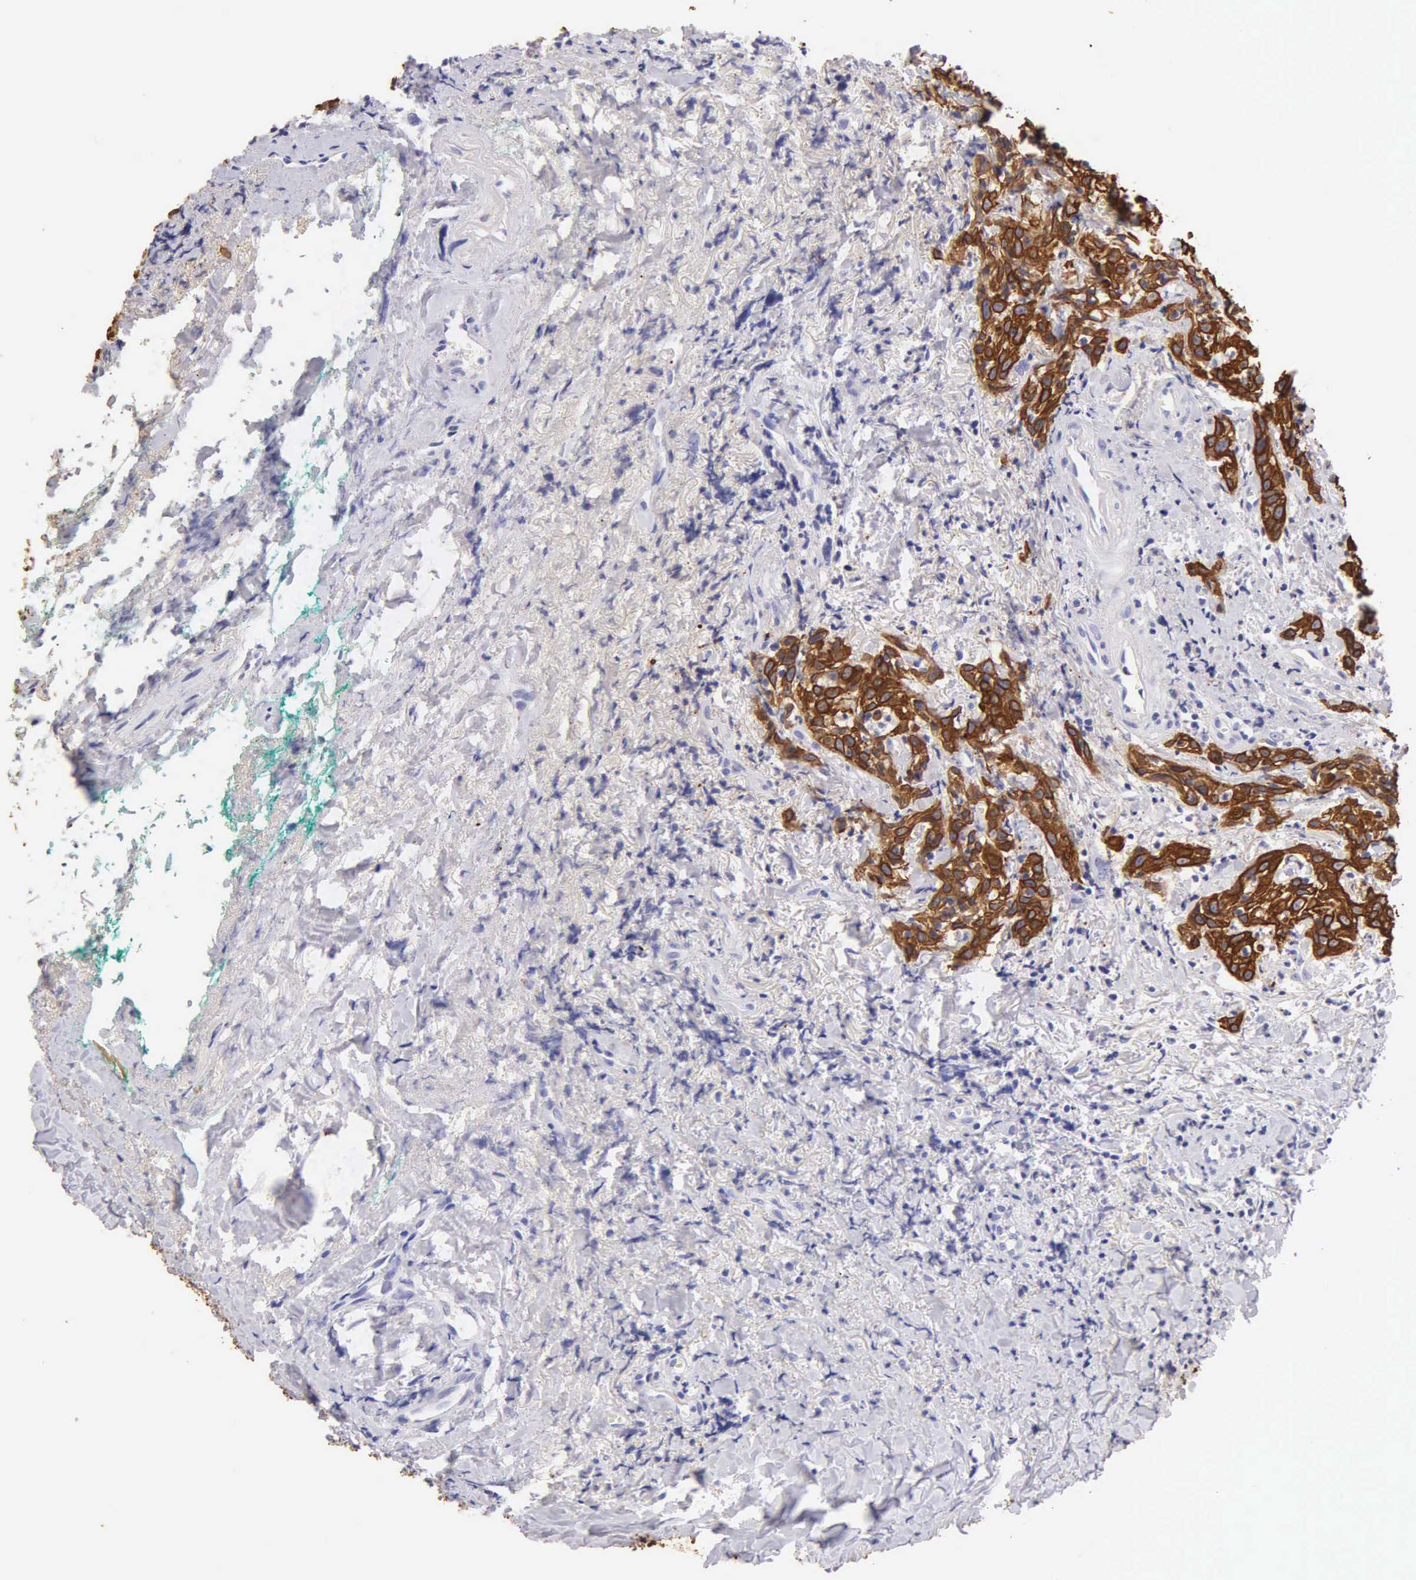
{"staining": {"intensity": "strong", "quantity": ">75%", "location": "cytoplasmic/membranous"}, "tissue": "head and neck cancer", "cell_type": "Tumor cells", "image_type": "cancer", "snomed": [{"axis": "morphology", "description": "Squamous cell carcinoma, NOS"}, {"axis": "topography", "description": "Oral tissue"}, {"axis": "topography", "description": "Head-Neck"}], "caption": "Immunohistochemistry histopathology image of neoplastic tissue: human head and neck cancer (squamous cell carcinoma) stained using IHC displays high levels of strong protein expression localized specifically in the cytoplasmic/membranous of tumor cells, appearing as a cytoplasmic/membranous brown color.", "gene": "KRT17", "patient": {"sex": "female", "age": 82}}